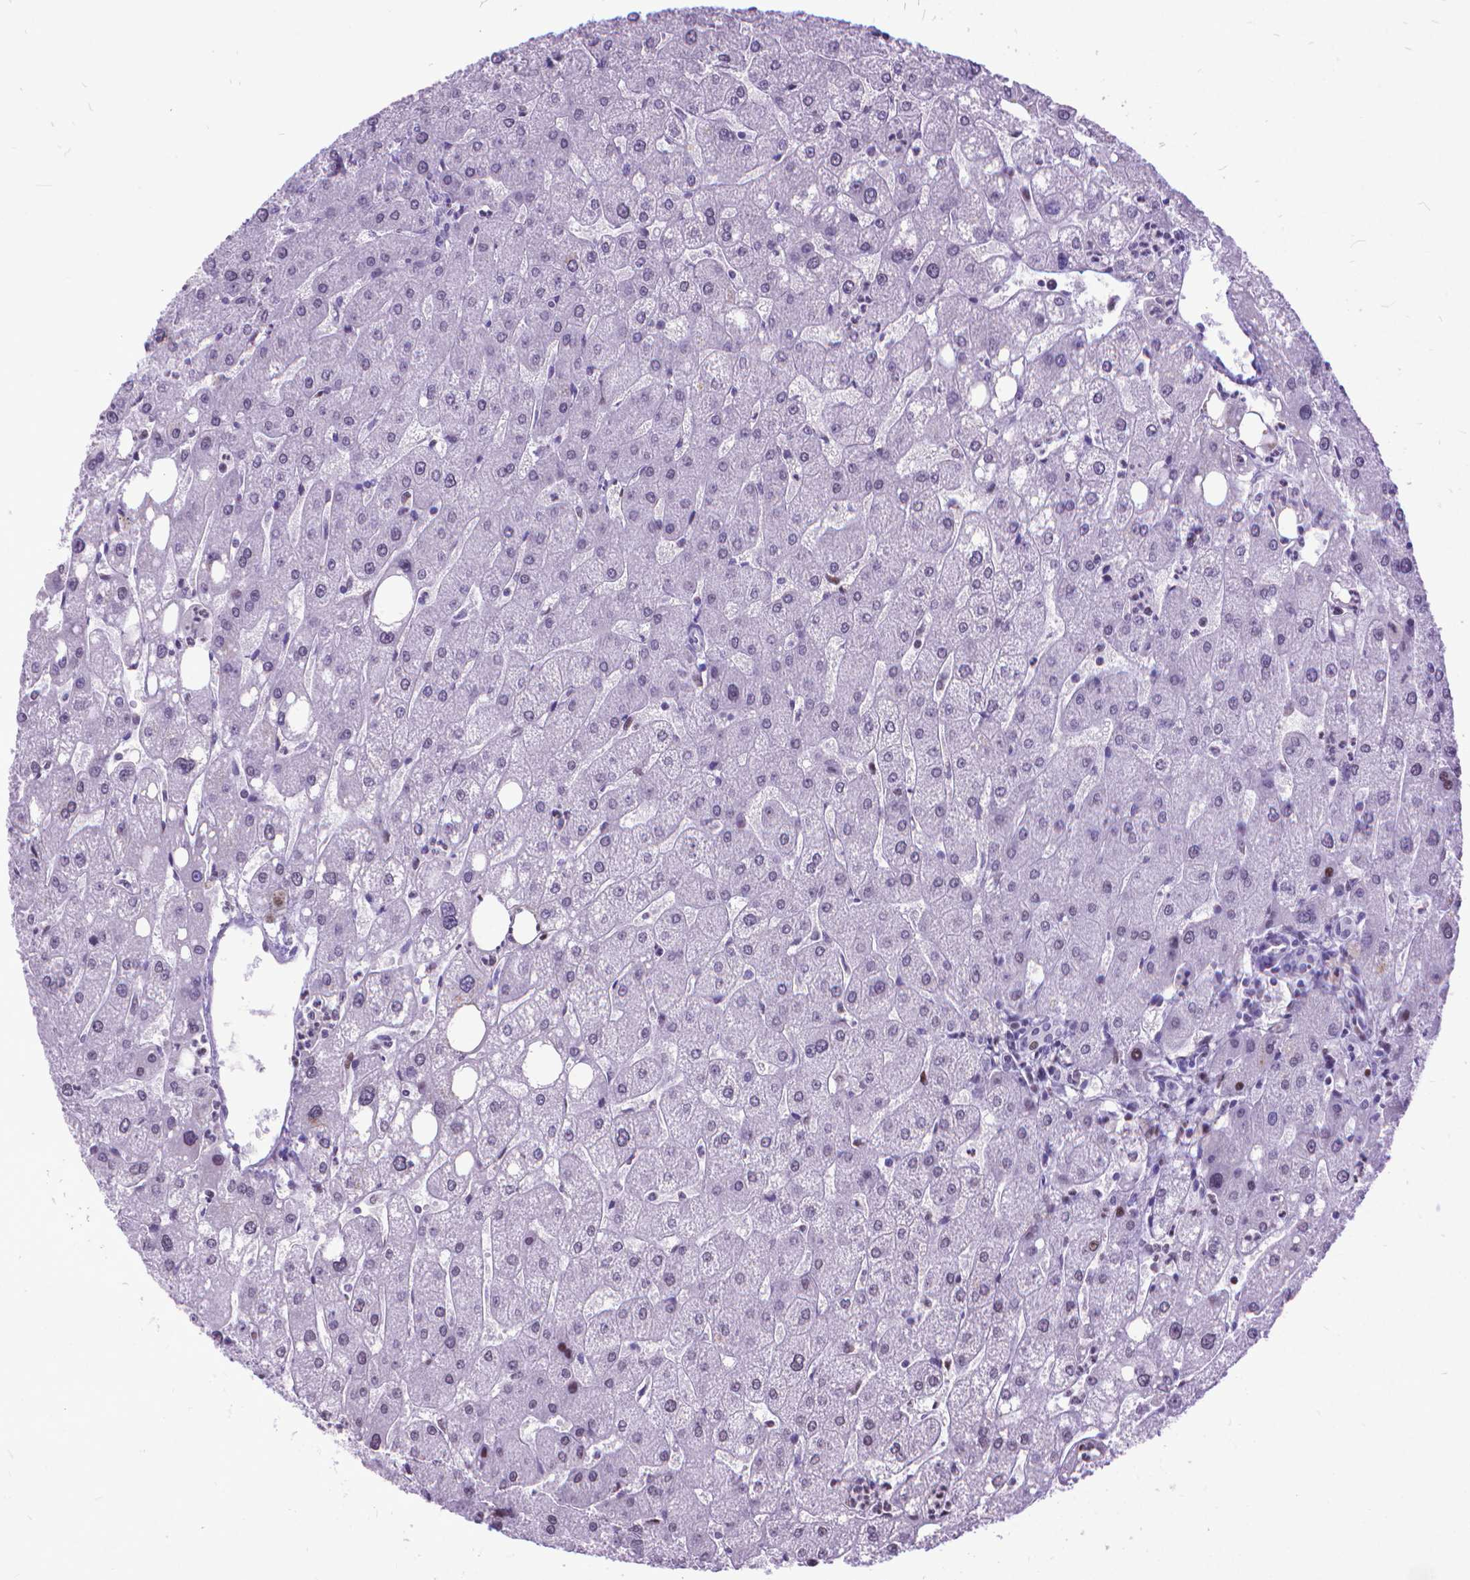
{"staining": {"intensity": "negative", "quantity": "none", "location": "none"}, "tissue": "liver", "cell_type": "Cholangiocytes", "image_type": "normal", "snomed": [{"axis": "morphology", "description": "Normal tissue, NOS"}, {"axis": "topography", "description": "Liver"}], "caption": "DAB (3,3'-diaminobenzidine) immunohistochemical staining of normal liver exhibits no significant positivity in cholangiocytes.", "gene": "POLE4", "patient": {"sex": "male", "age": 67}}